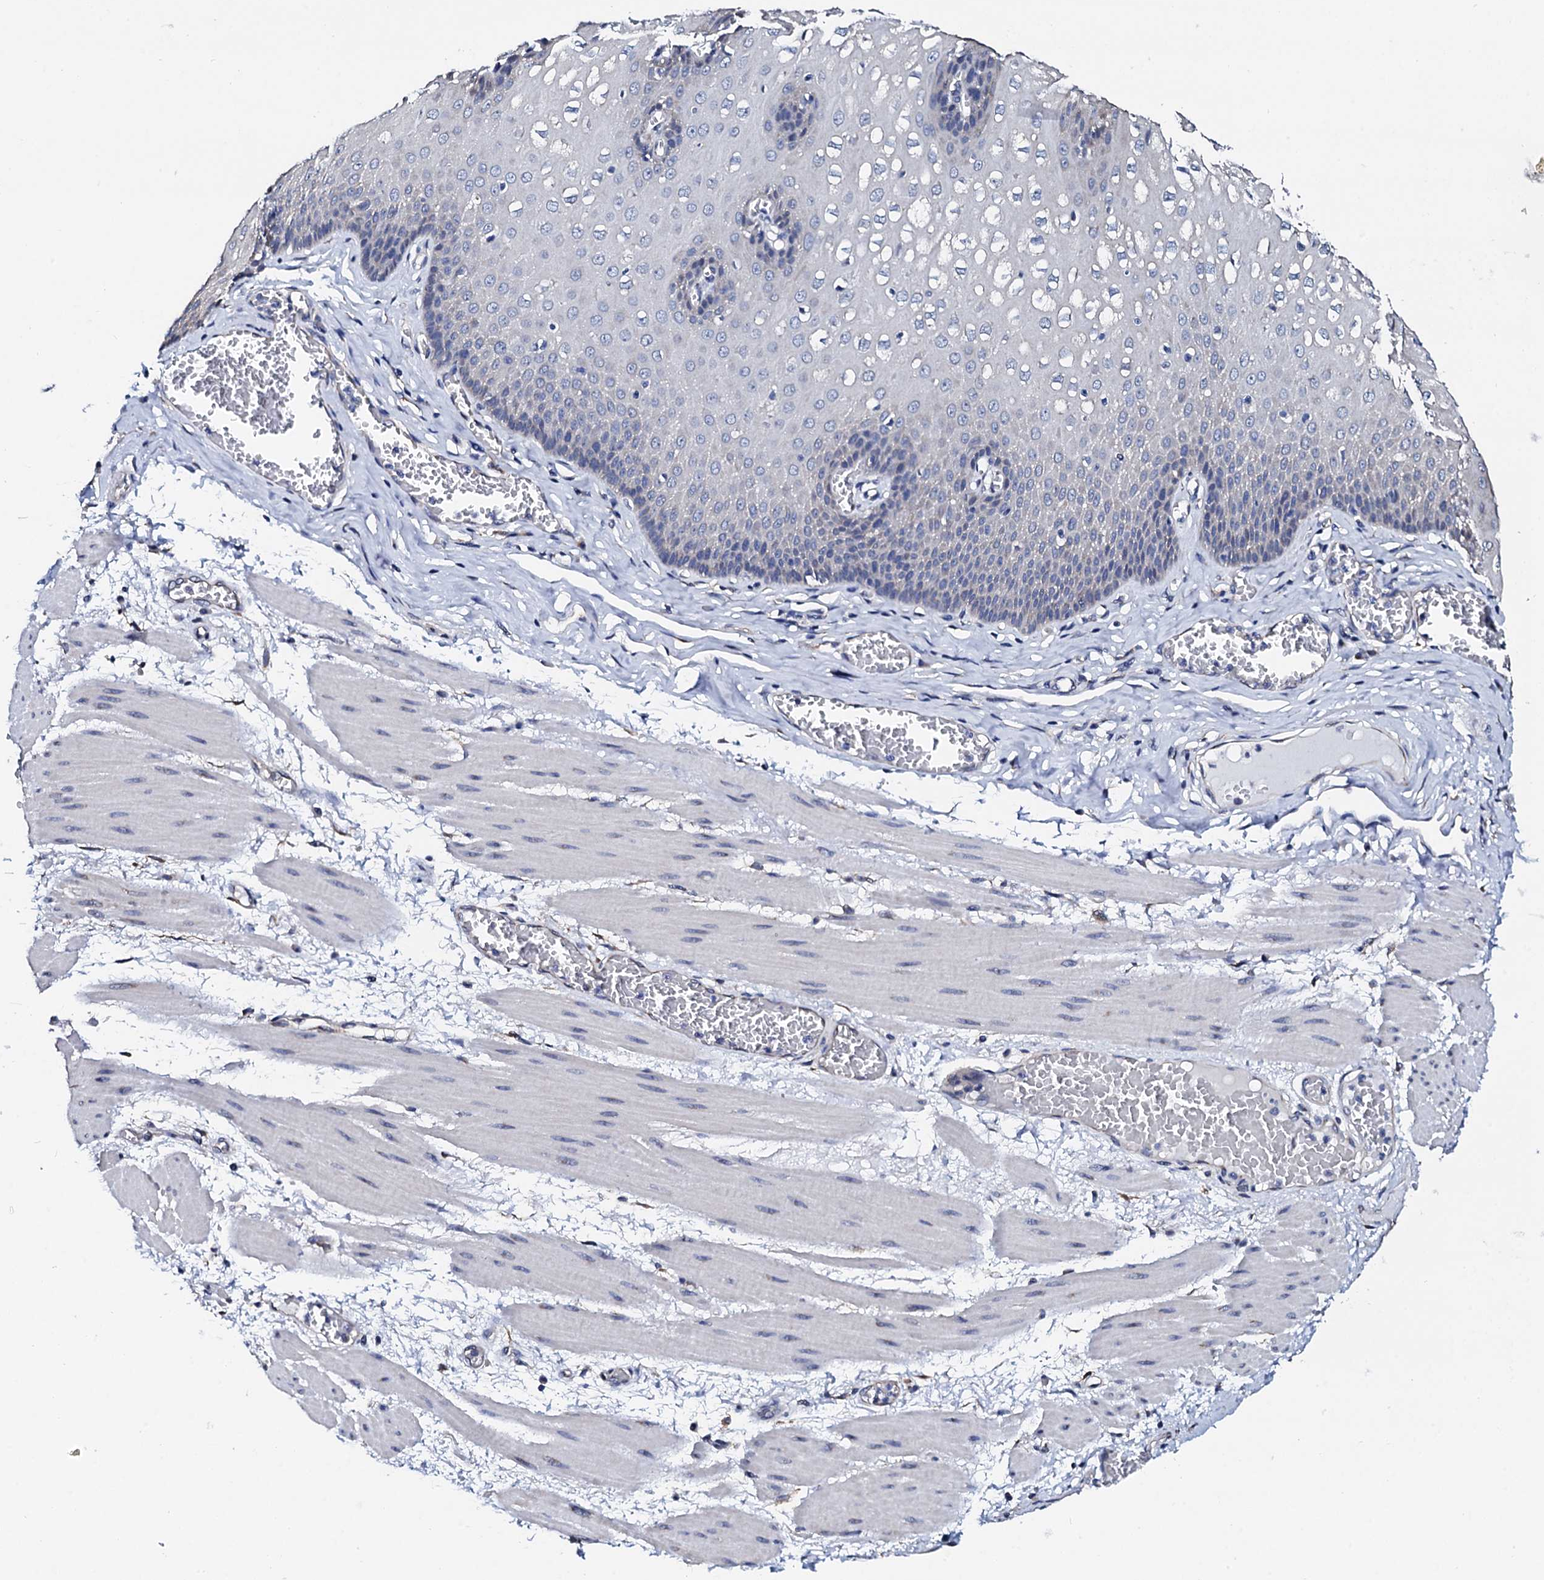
{"staining": {"intensity": "negative", "quantity": "none", "location": "none"}, "tissue": "esophagus", "cell_type": "Squamous epithelial cells", "image_type": "normal", "snomed": [{"axis": "morphology", "description": "Normal tissue, NOS"}, {"axis": "topography", "description": "Esophagus"}], "caption": "Immunohistochemistry histopathology image of benign esophagus: esophagus stained with DAB (3,3'-diaminobenzidine) displays no significant protein expression in squamous epithelial cells.", "gene": "AKAP3", "patient": {"sex": "male", "age": 60}}